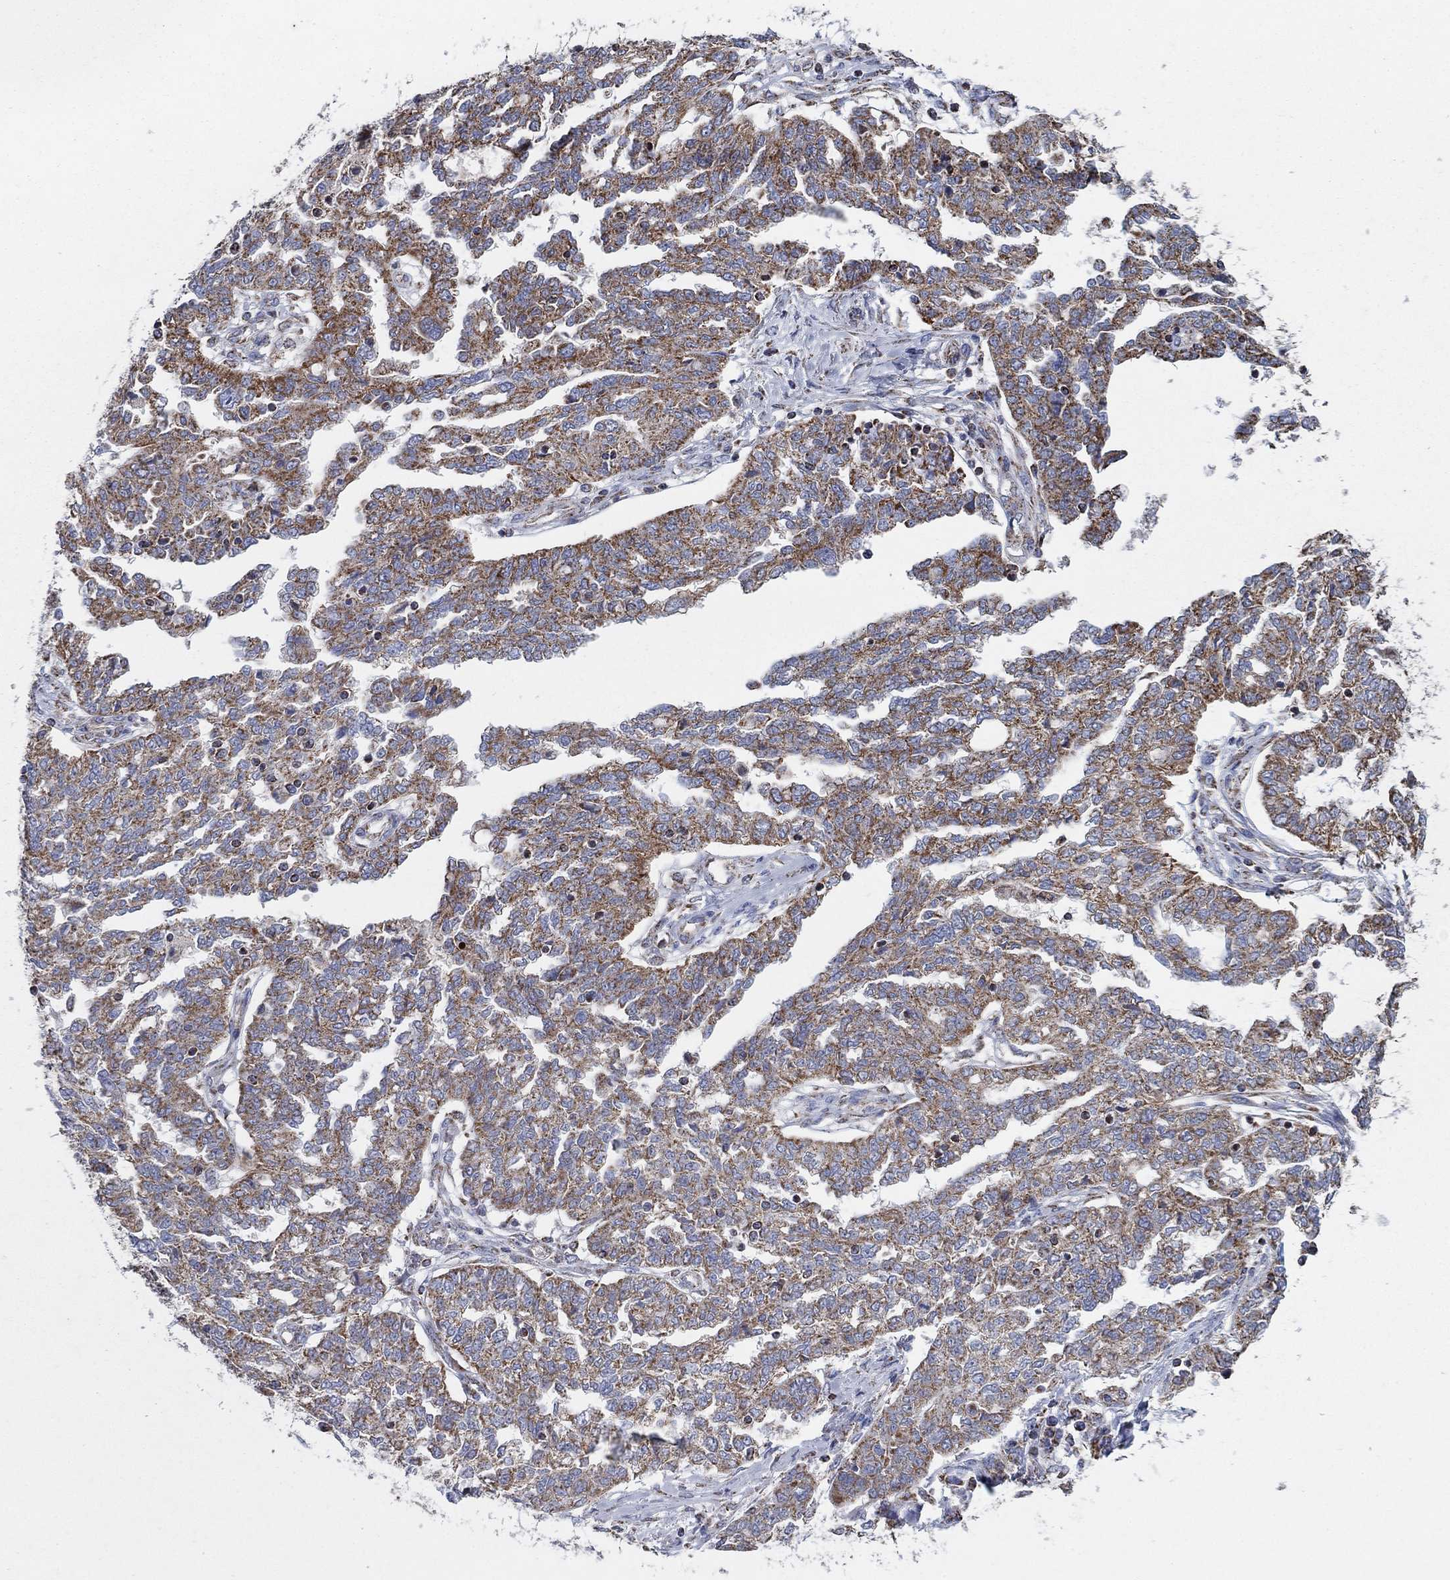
{"staining": {"intensity": "strong", "quantity": "25%-75%", "location": "cytoplasmic/membranous"}, "tissue": "ovarian cancer", "cell_type": "Tumor cells", "image_type": "cancer", "snomed": [{"axis": "morphology", "description": "Cystadenocarcinoma, serous, NOS"}, {"axis": "topography", "description": "Ovary"}], "caption": "Immunohistochemical staining of human ovarian cancer demonstrates high levels of strong cytoplasmic/membranous protein expression in about 25%-75% of tumor cells.", "gene": "C9orf85", "patient": {"sex": "female", "age": 67}}